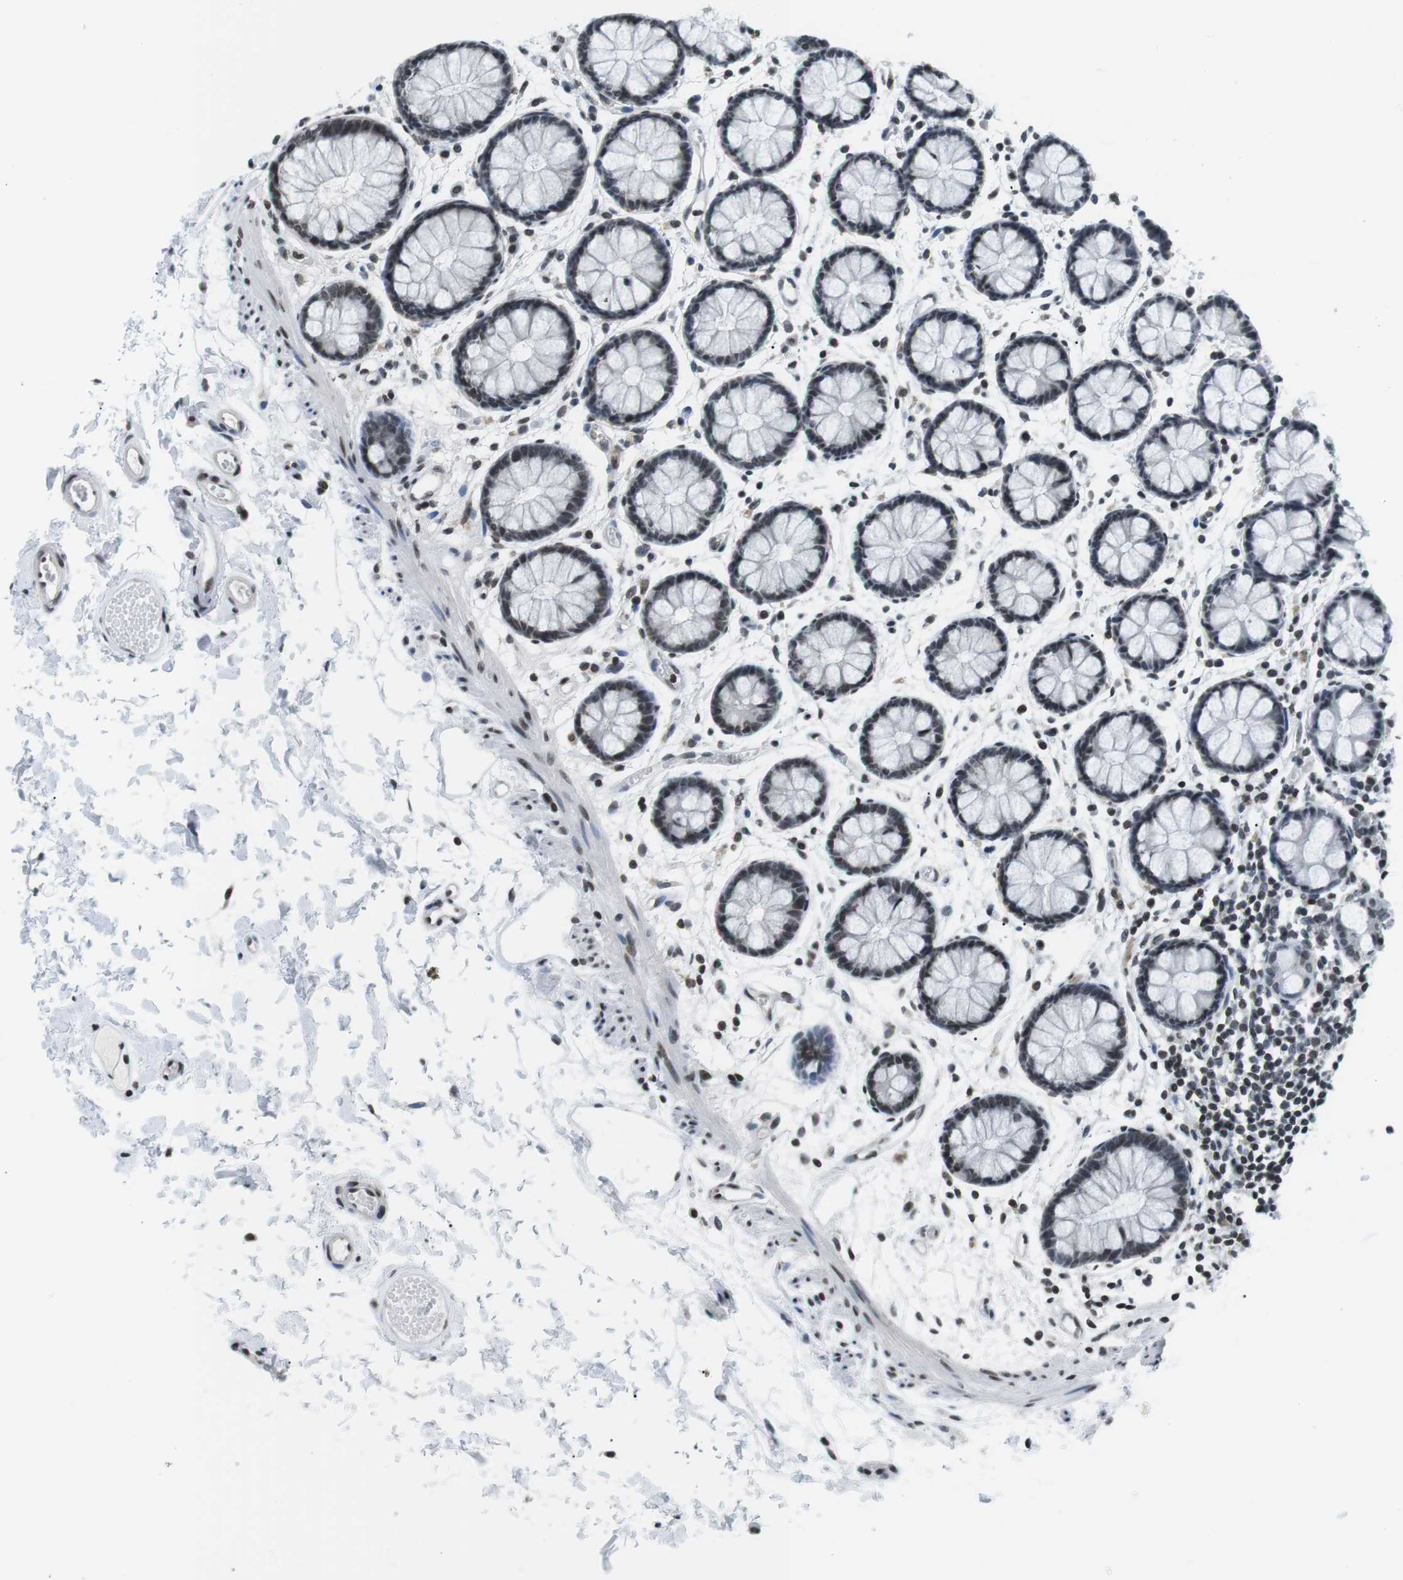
{"staining": {"intensity": "weak", "quantity": "<25%", "location": "nuclear"}, "tissue": "rectum", "cell_type": "Glandular cells", "image_type": "normal", "snomed": [{"axis": "morphology", "description": "Normal tissue, NOS"}, {"axis": "topography", "description": "Rectum"}], "caption": "This is a micrograph of IHC staining of unremarkable rectum, which shows no staining in glandular cells.", "gene": "E2F2", "patient": {"sex": "female", "age": 66}}